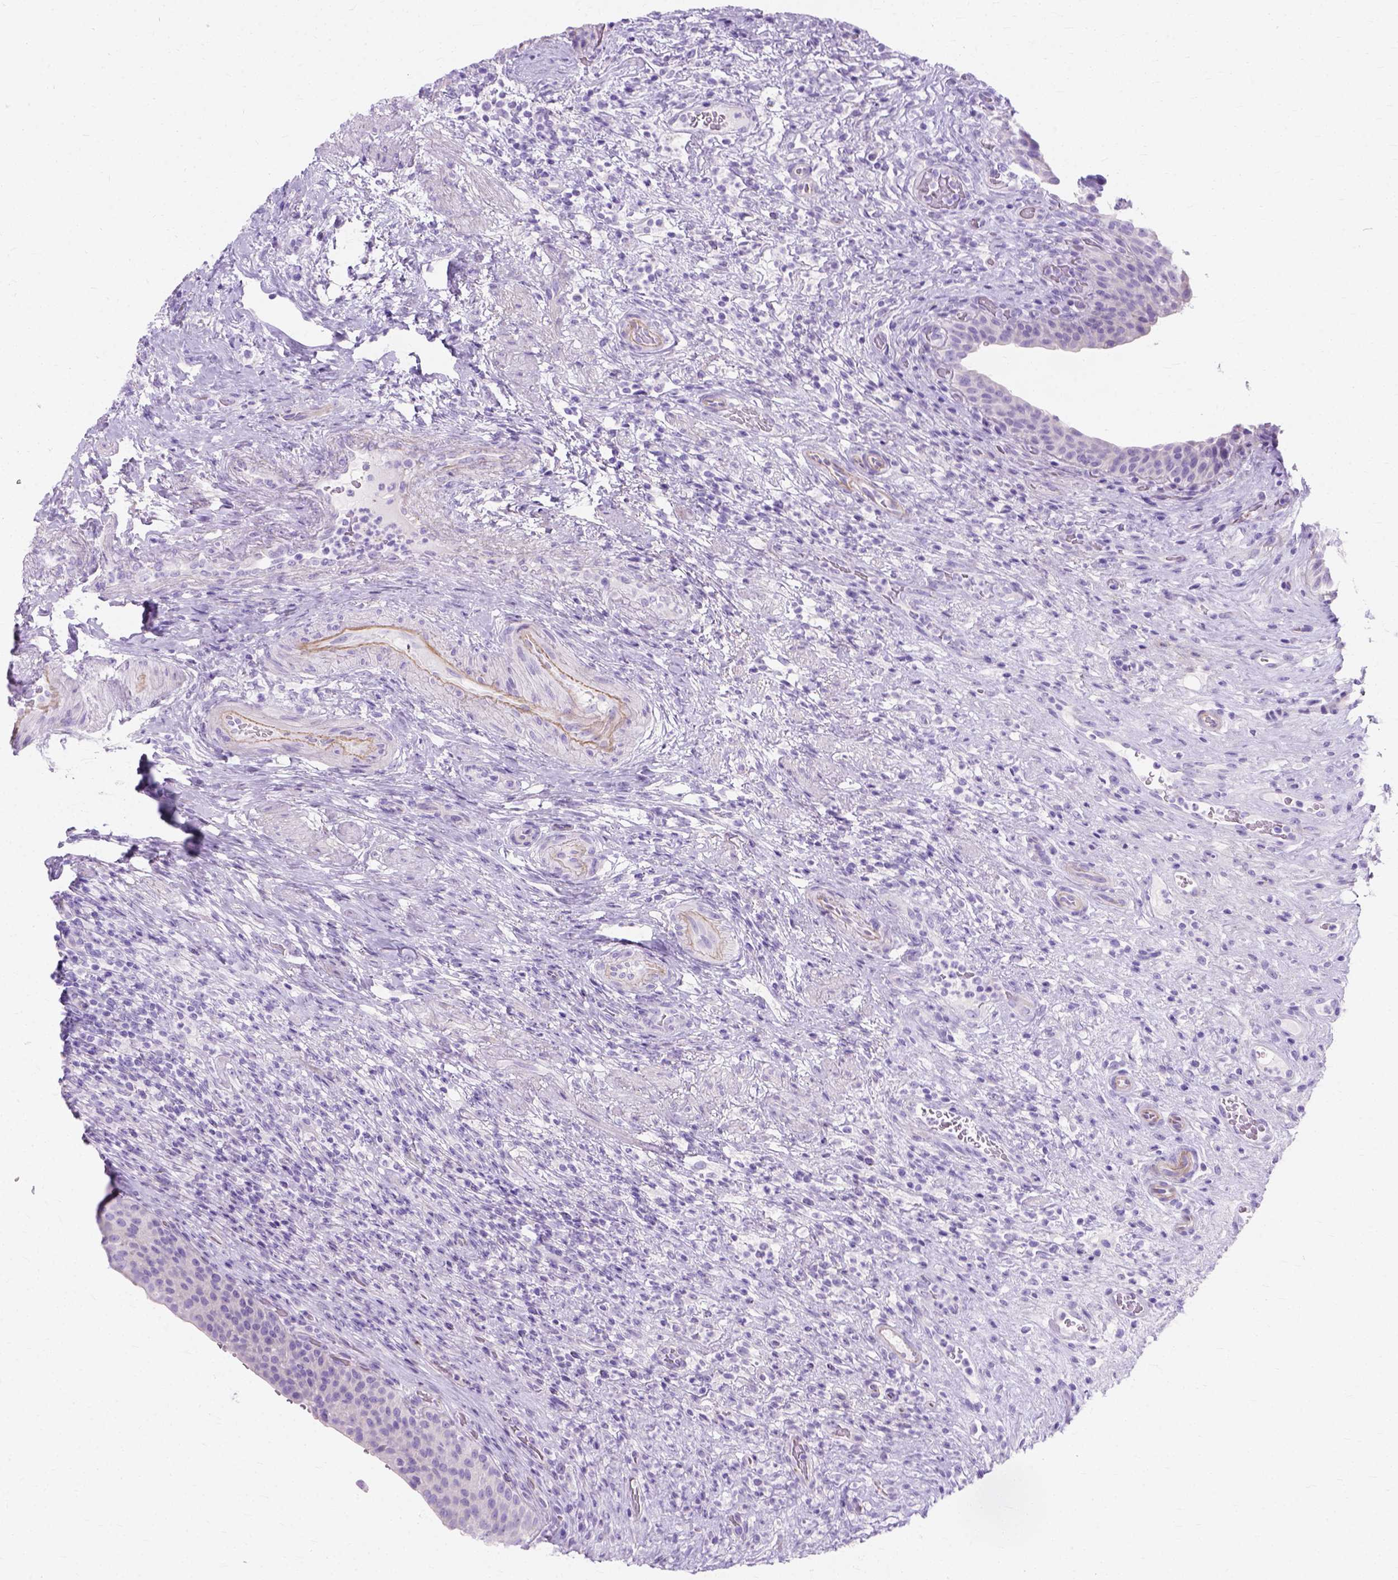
{"staining": {"intensity": "negative", "quantity": "none", "location": "none"}, "tissue": "urinary bladder", "cell_type": "Urothelial cells", "image_type": "normal", "snomed": [{"axis": "morphology", "description": "Normal tissue, NOS"}, {"axis": "topography", "description": "Urinary bladder"}, {"axis": "topography", "description": "Peripheral nerve tissue"}], "caption": "Immunohistochemical staining of unremarkable urinary bladder exhibits no significant positivity in urothelial cells. (DAB (3,3'-diaminobenzidine) IHC, high magnification).", "gene": "MYH15", "patient": {"sex": "male", "age": 66}}